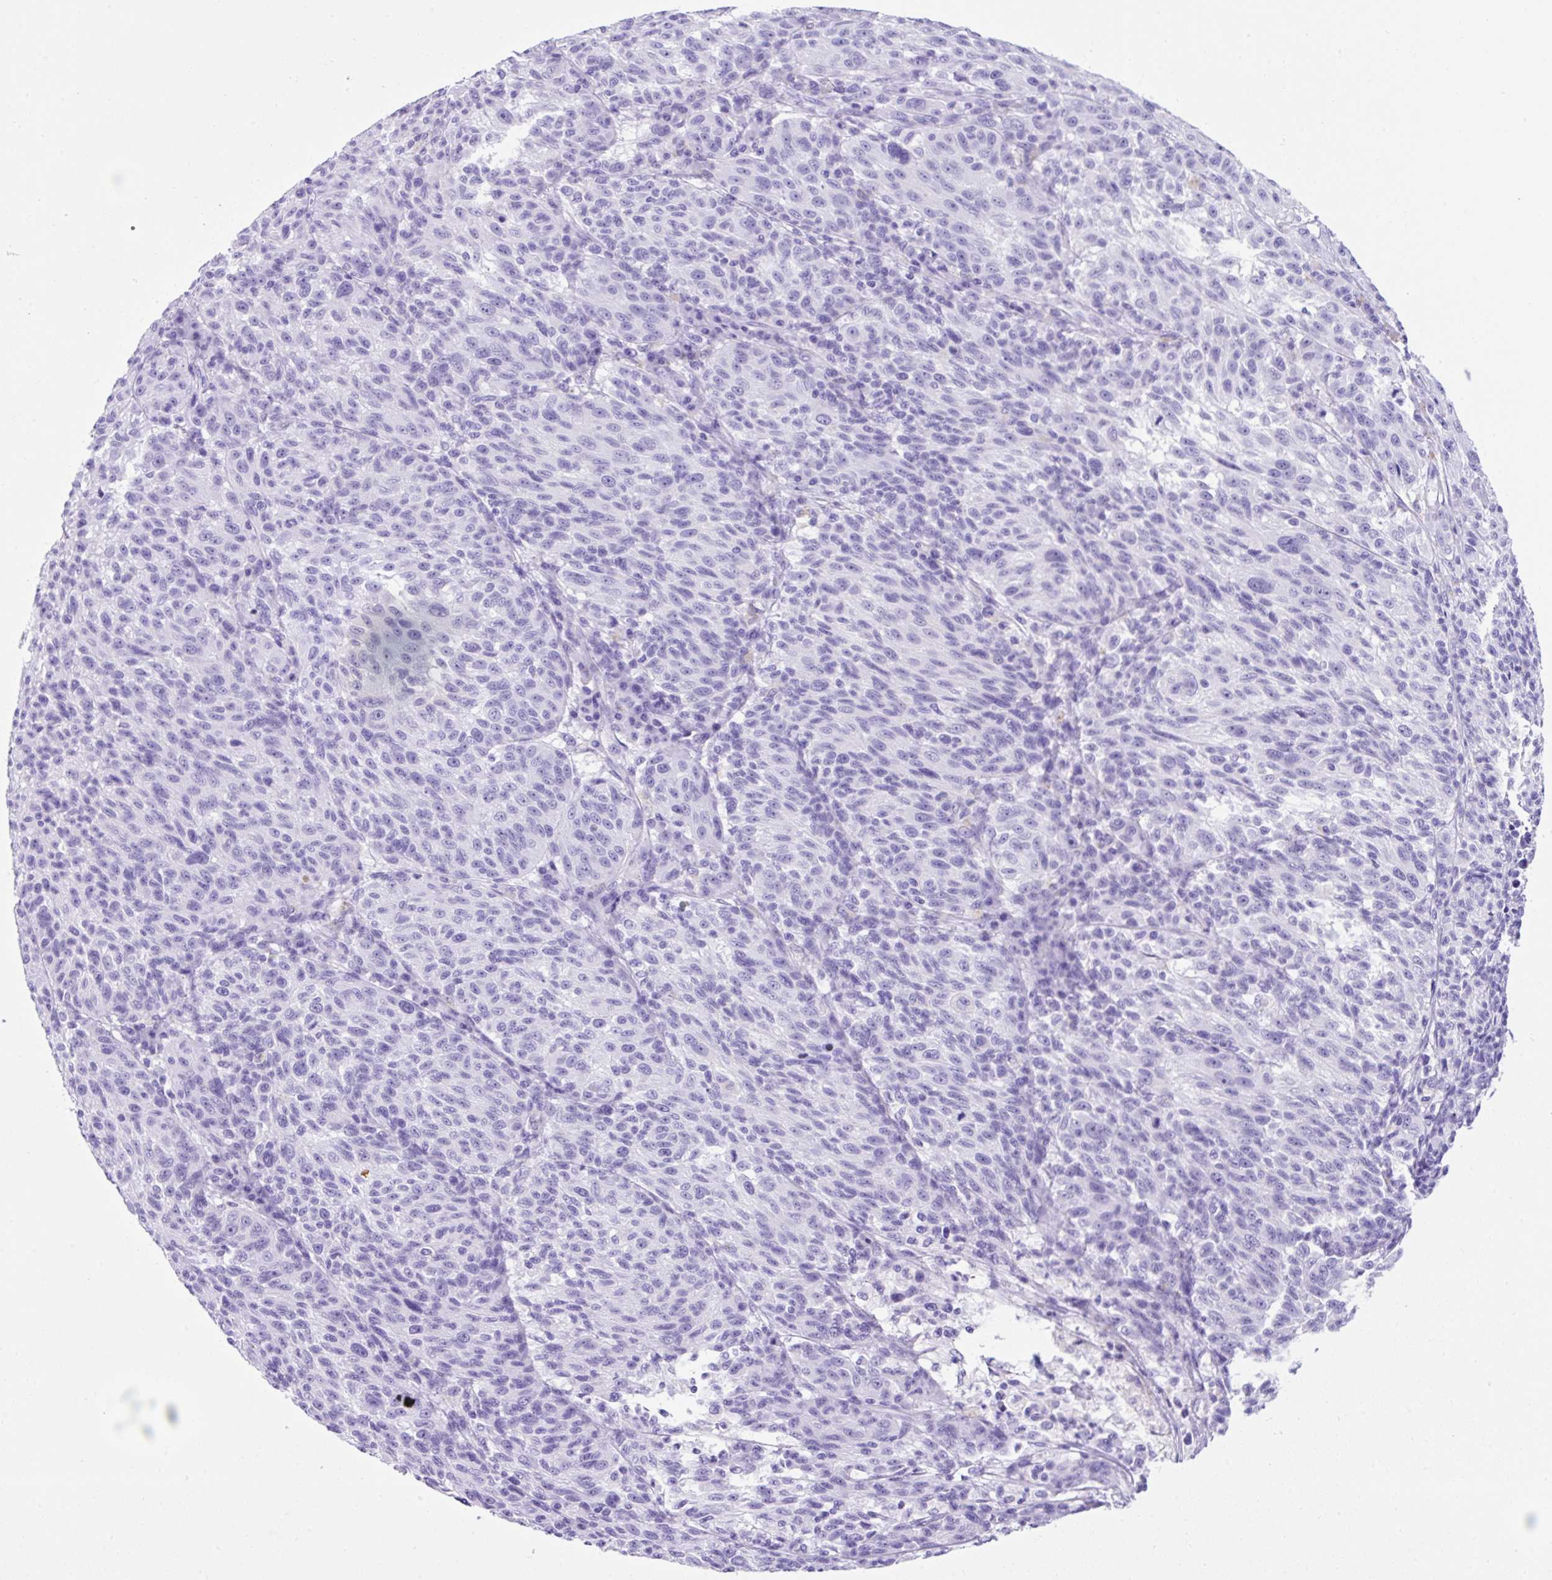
{"staining": {"intensity": "negative", "quantity": "none", "location": "none"}, "tissue": "melanoma", "cell_type": "Tumor cells", "image_type": "cancer", "snomed": [{"axis": "morphology", "description": "Malignant melanoma, NOS"}, {"axis": "topography", "description": "Skin"}], "caption": "Melanoma stained for a protein using immunohistochemistry demonstrates no expression tumor cells.", "gene": "KRT12", "patient": {"sex": "male", "age": 53}}